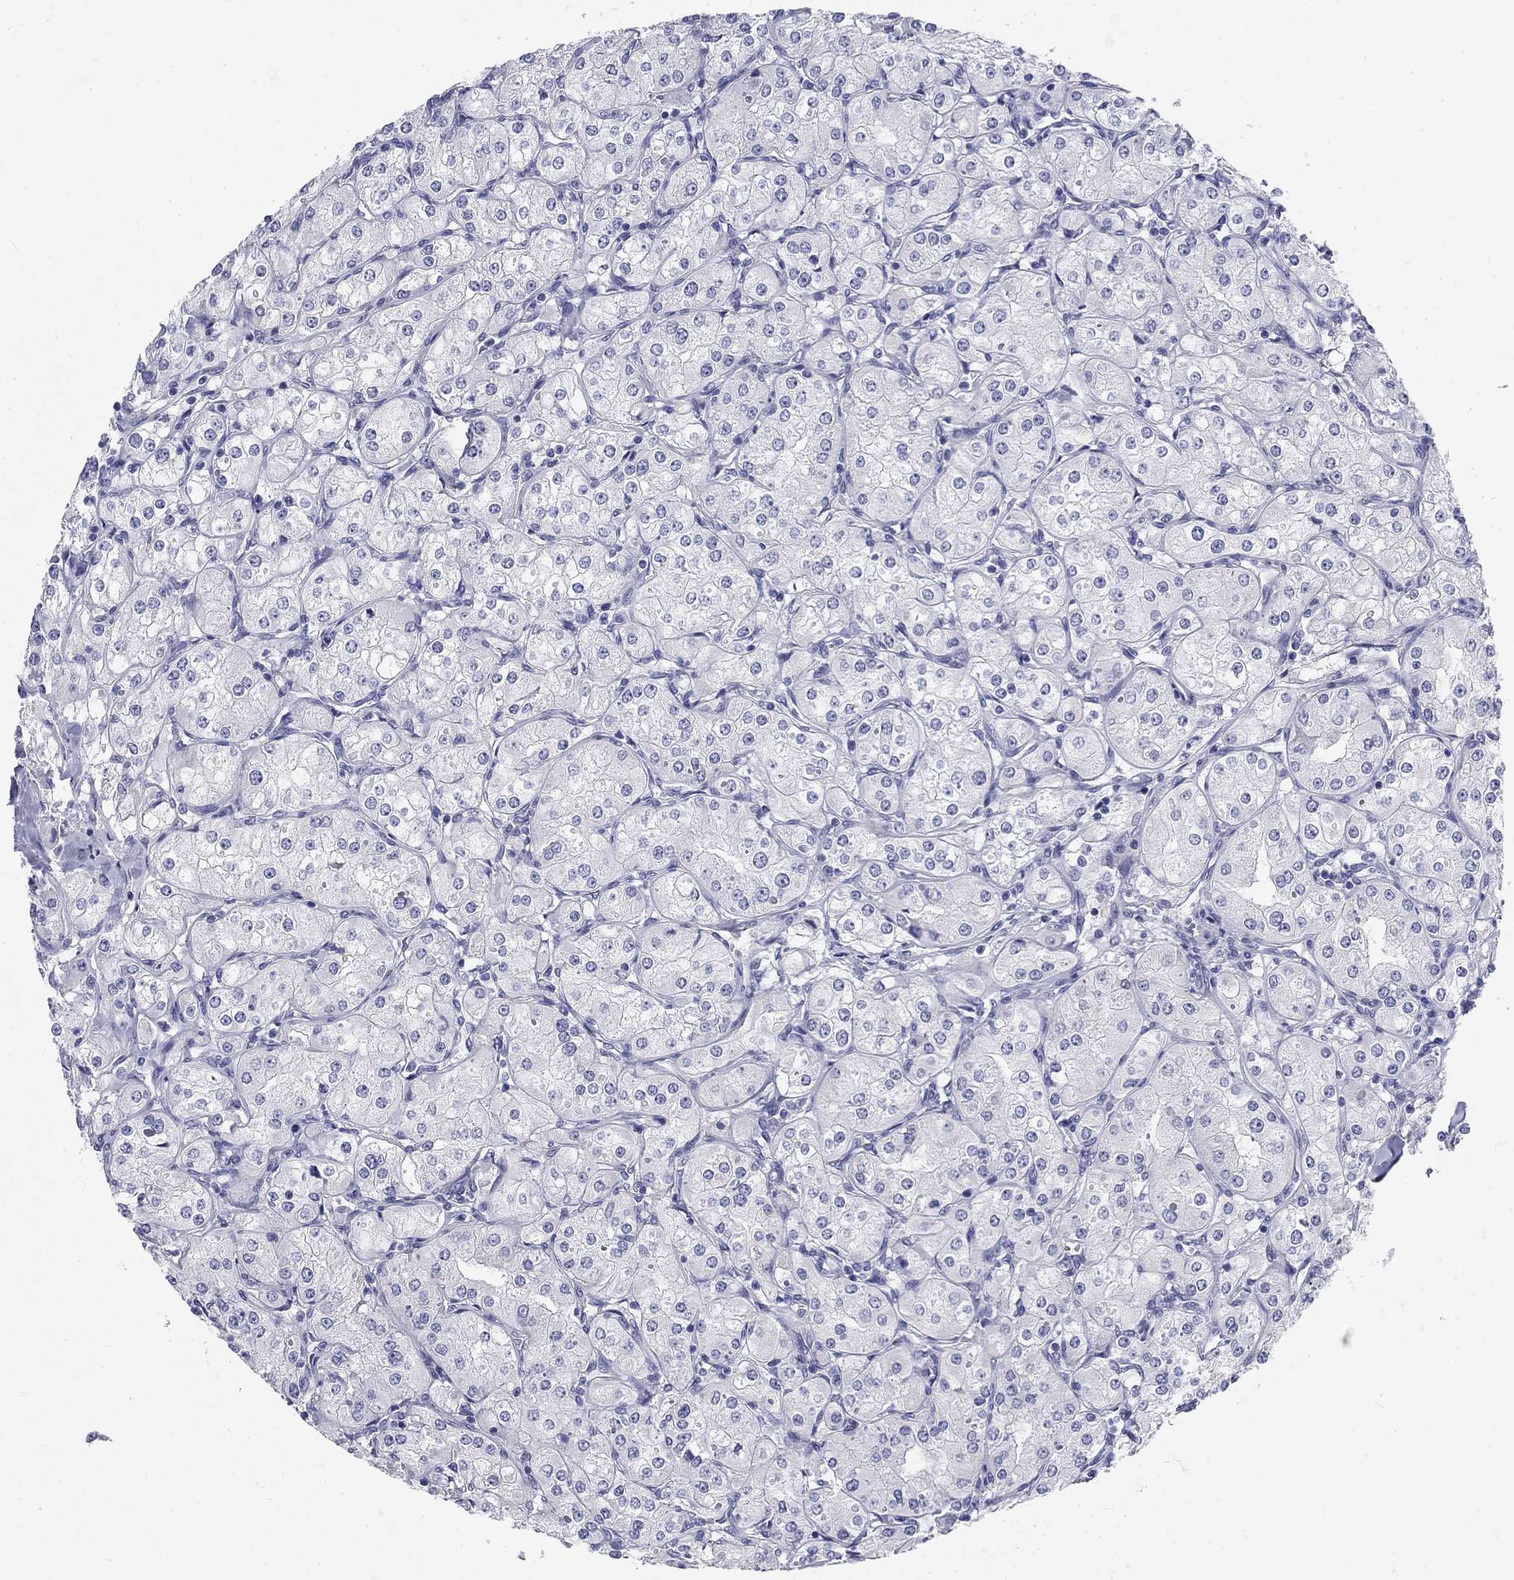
{"staining": {"intensity": "negative", "quantity": "none", "location": "none"}, "tissue": "renal cancer", "cell_type": "Tumor cells", "image_type": "cancer", "snomed": [{"axis": "morphology", "description": "Adenocarcinoma, NOS"}, {"axis": "topography", "description": "Kidney"}], "caption": "This is an IHC photomicrograph of human adenocarcinoma (renal). There is no positivity in tumor cells.", "gene": "GALNTL5", "patient": {"sex": "male", "age": 77}}